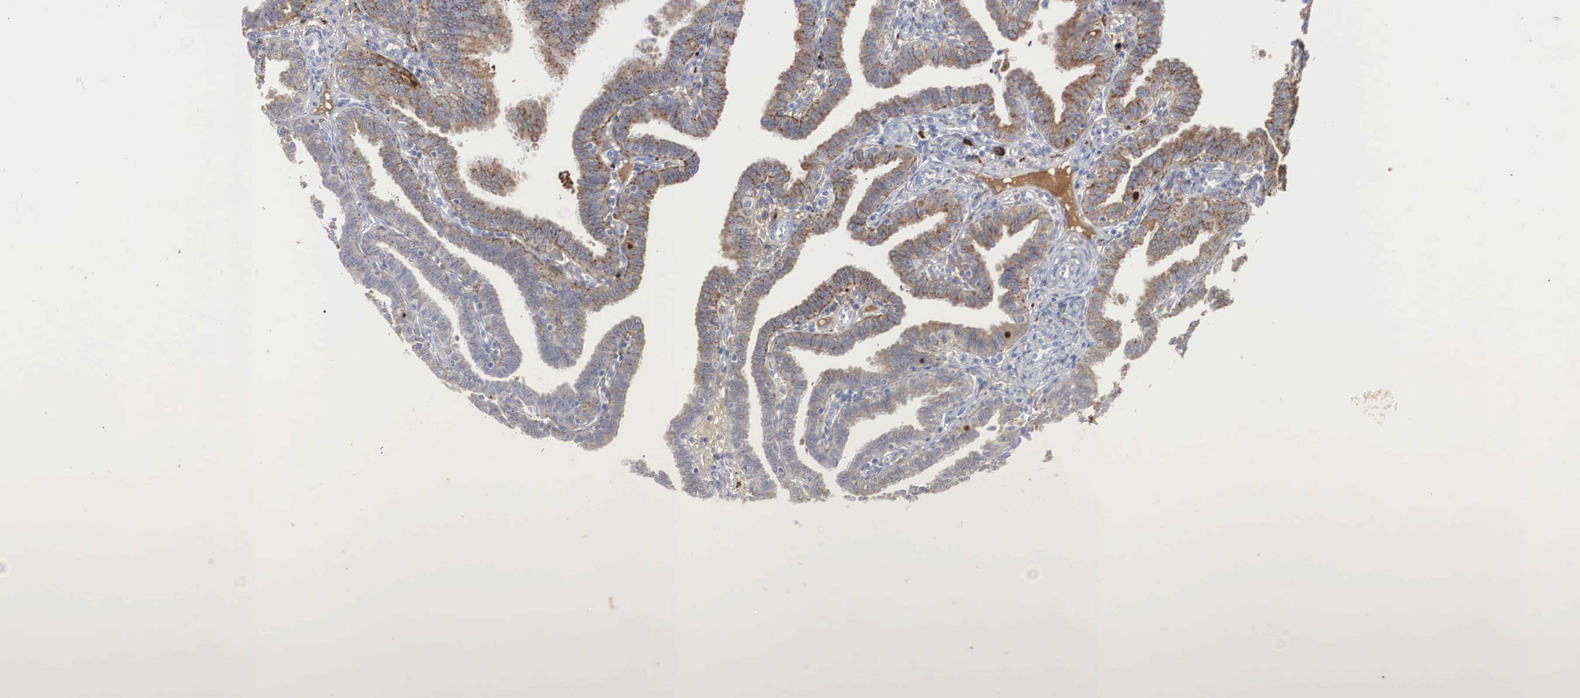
{"staining": {"intensity": "moderate", "quantity": ">75%", "location": "cytoplasmic/membranous"}, "tissue": "fallopian tube", "cell_type": "Glandular cells", "image_type": "normal", "snomed": [{"axis": "morphology", "description": "Normal tissue, NOS"}, {"axis": "topography", "description": "Fallopian tube"}], "caption": "Moderate cytoplasmic/membranous staining for a protein is present in approximately >75% of glandular cells of normal fallopian tube using IHC.", "gene": "LGALS3BP", "patient": {"sex": "female", "age": 41}}